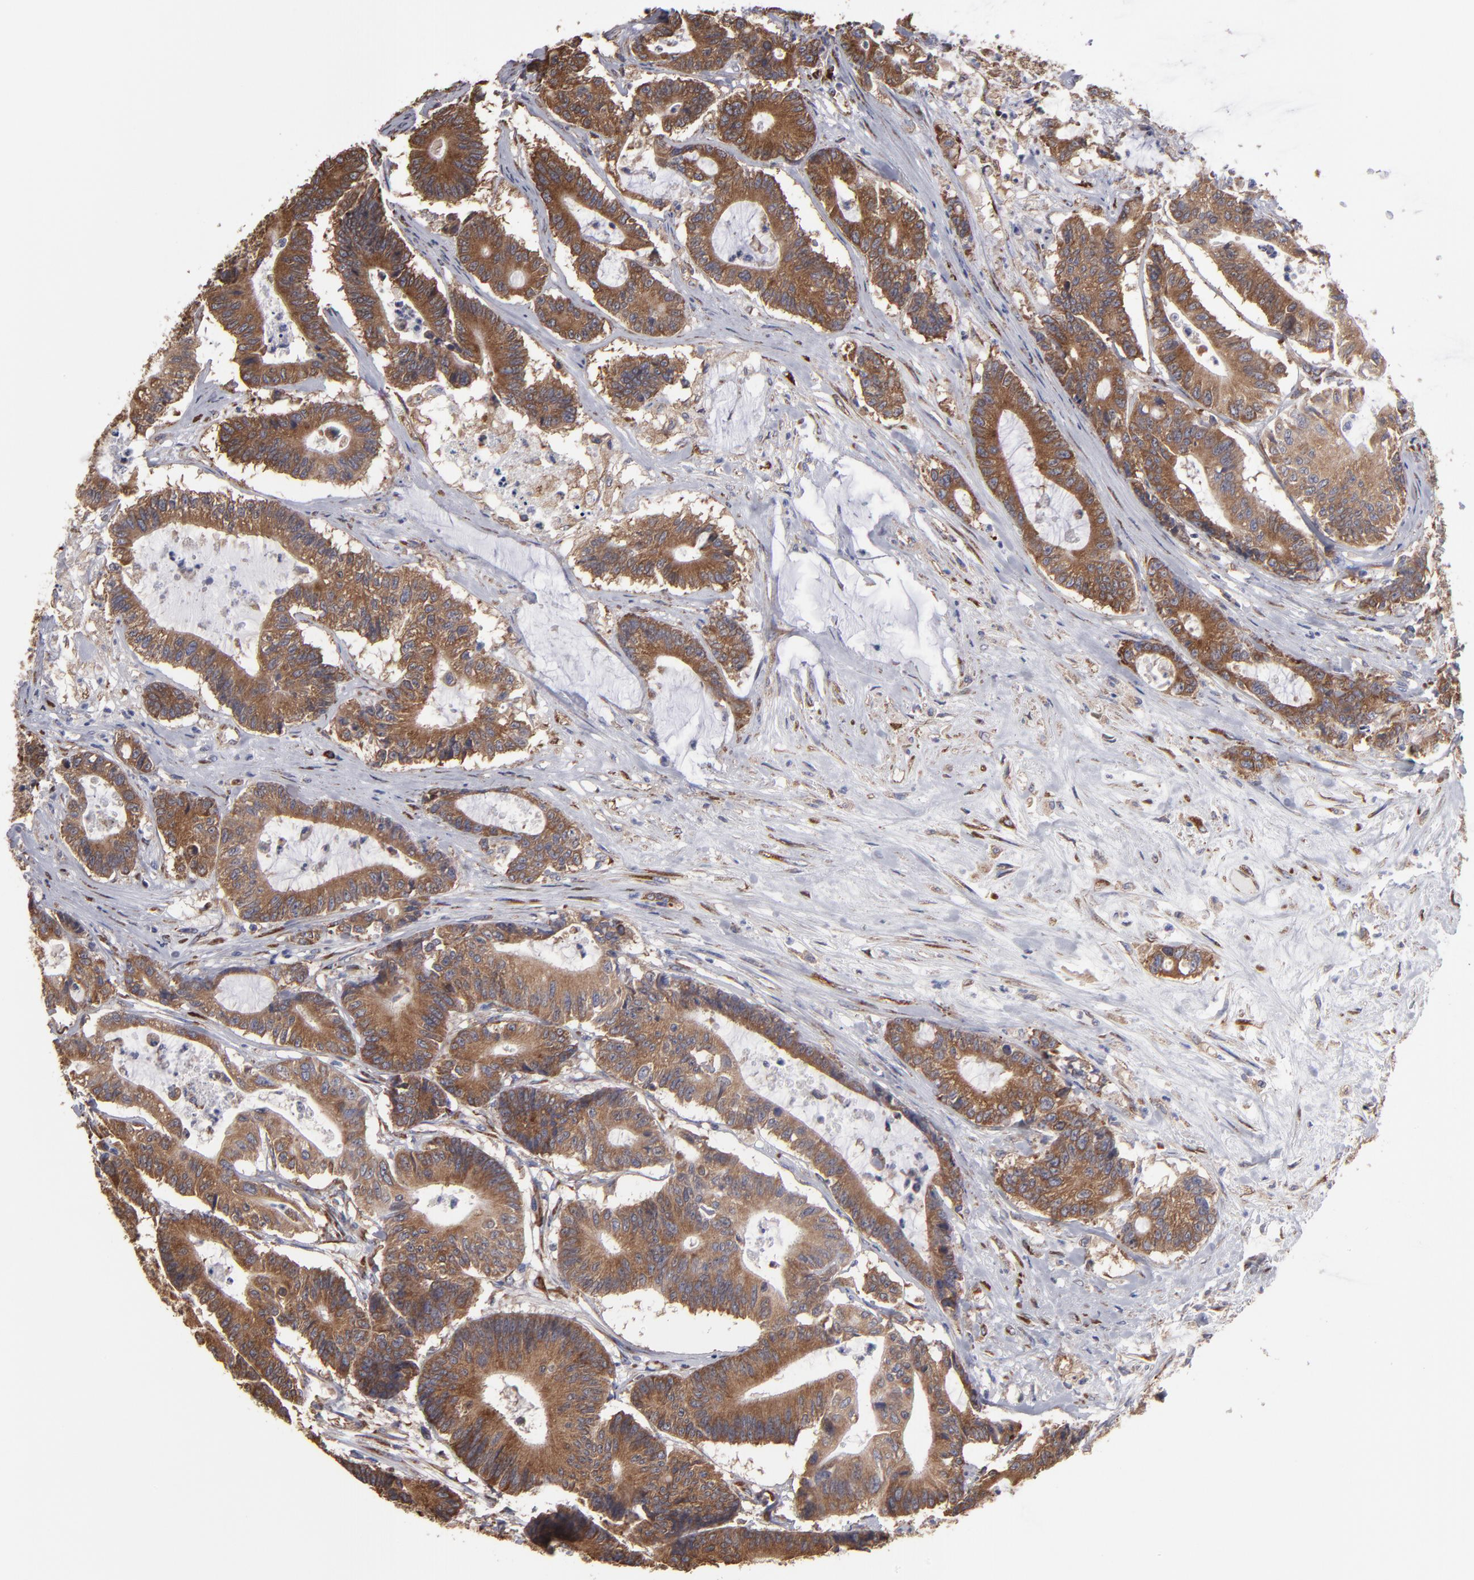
{"staining": {"intensity": "moderate", "quantity": ">75%", "location": "cytoplasmic/membranous"}, "tissue": "colorectal cancer", "cell_type": "Tumor cells", "image_type": "cancer", "snomed": [{"axis": "morphology", "description": "Adenocarcinoma, NOS"}, {"axis": "topography", "description": "Colon"}], "caption": "Protein expression analysis of colorectal cancer (adenocarcinoma) reveals moderate cytoplasmic/membranous staining in about >75% of tumor cells. The staining was performed using DAB to visualize the protein expression in brown, while the nuclei were stained in blue with hematoxylin (Magnification: 20x).", "gene": "SND1", "patient": {"sex": "female", "age": 84}}